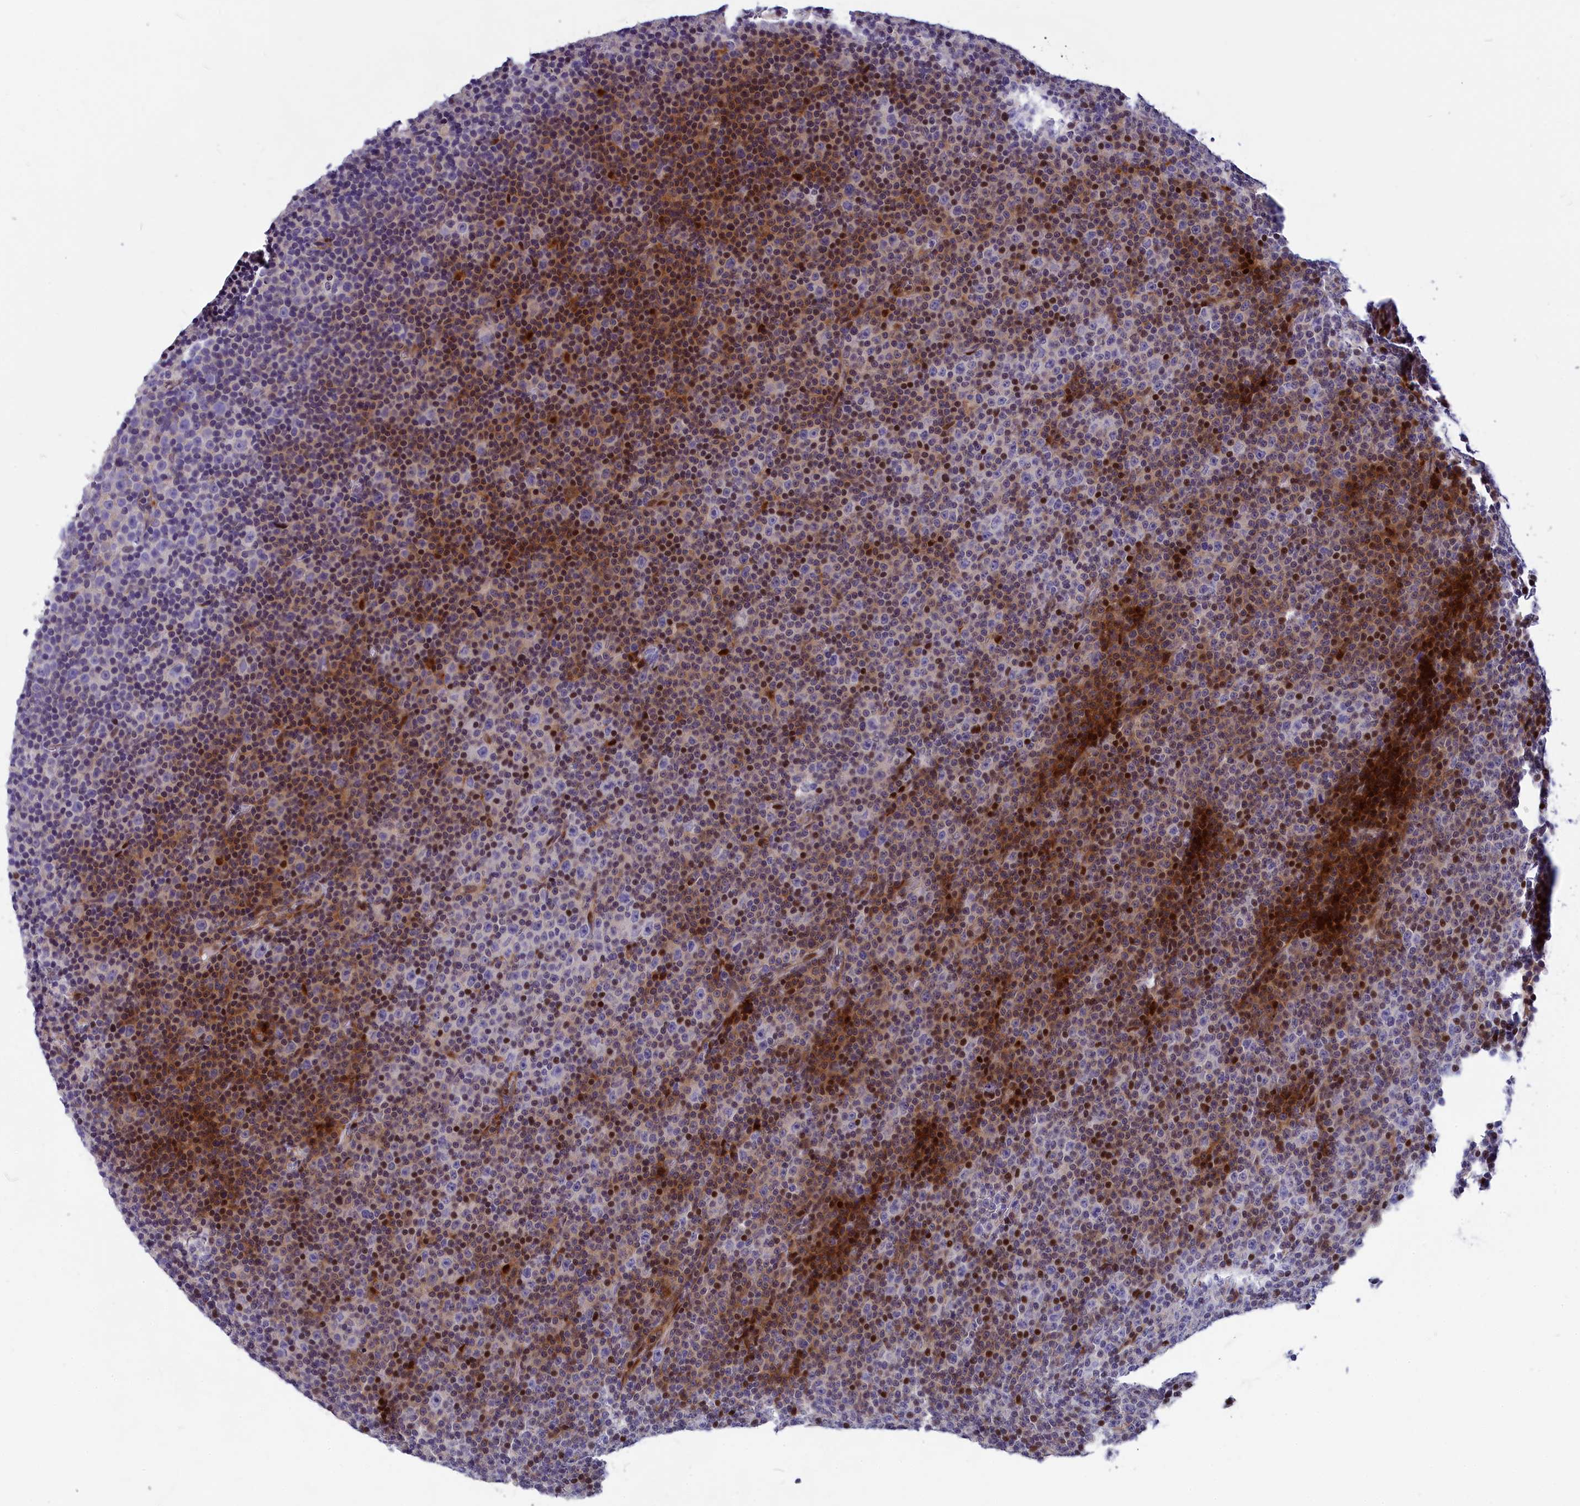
{"staining": {"intensity": "strong", "quantity": "25%-75%", "location": "nuclear"}, "tissue": "lymphoma", "cell_type": "Tumor cells", "image_type": "cancer", "snomed": [{"axis": "morphology", "description": "Malignant lymphoma, non-Hodgkin's type, Low grade"}, {"axis": "topography", "description": "Lymph node"}], "caption": "The immunohistochemical stain highlights strong nuclear staining in tumor cells of low-grade malignant lymphoma, non-Hodgkin's type tissue.", "gene": "NKPD1", "patient": {"sex": "female", "age": 67}}